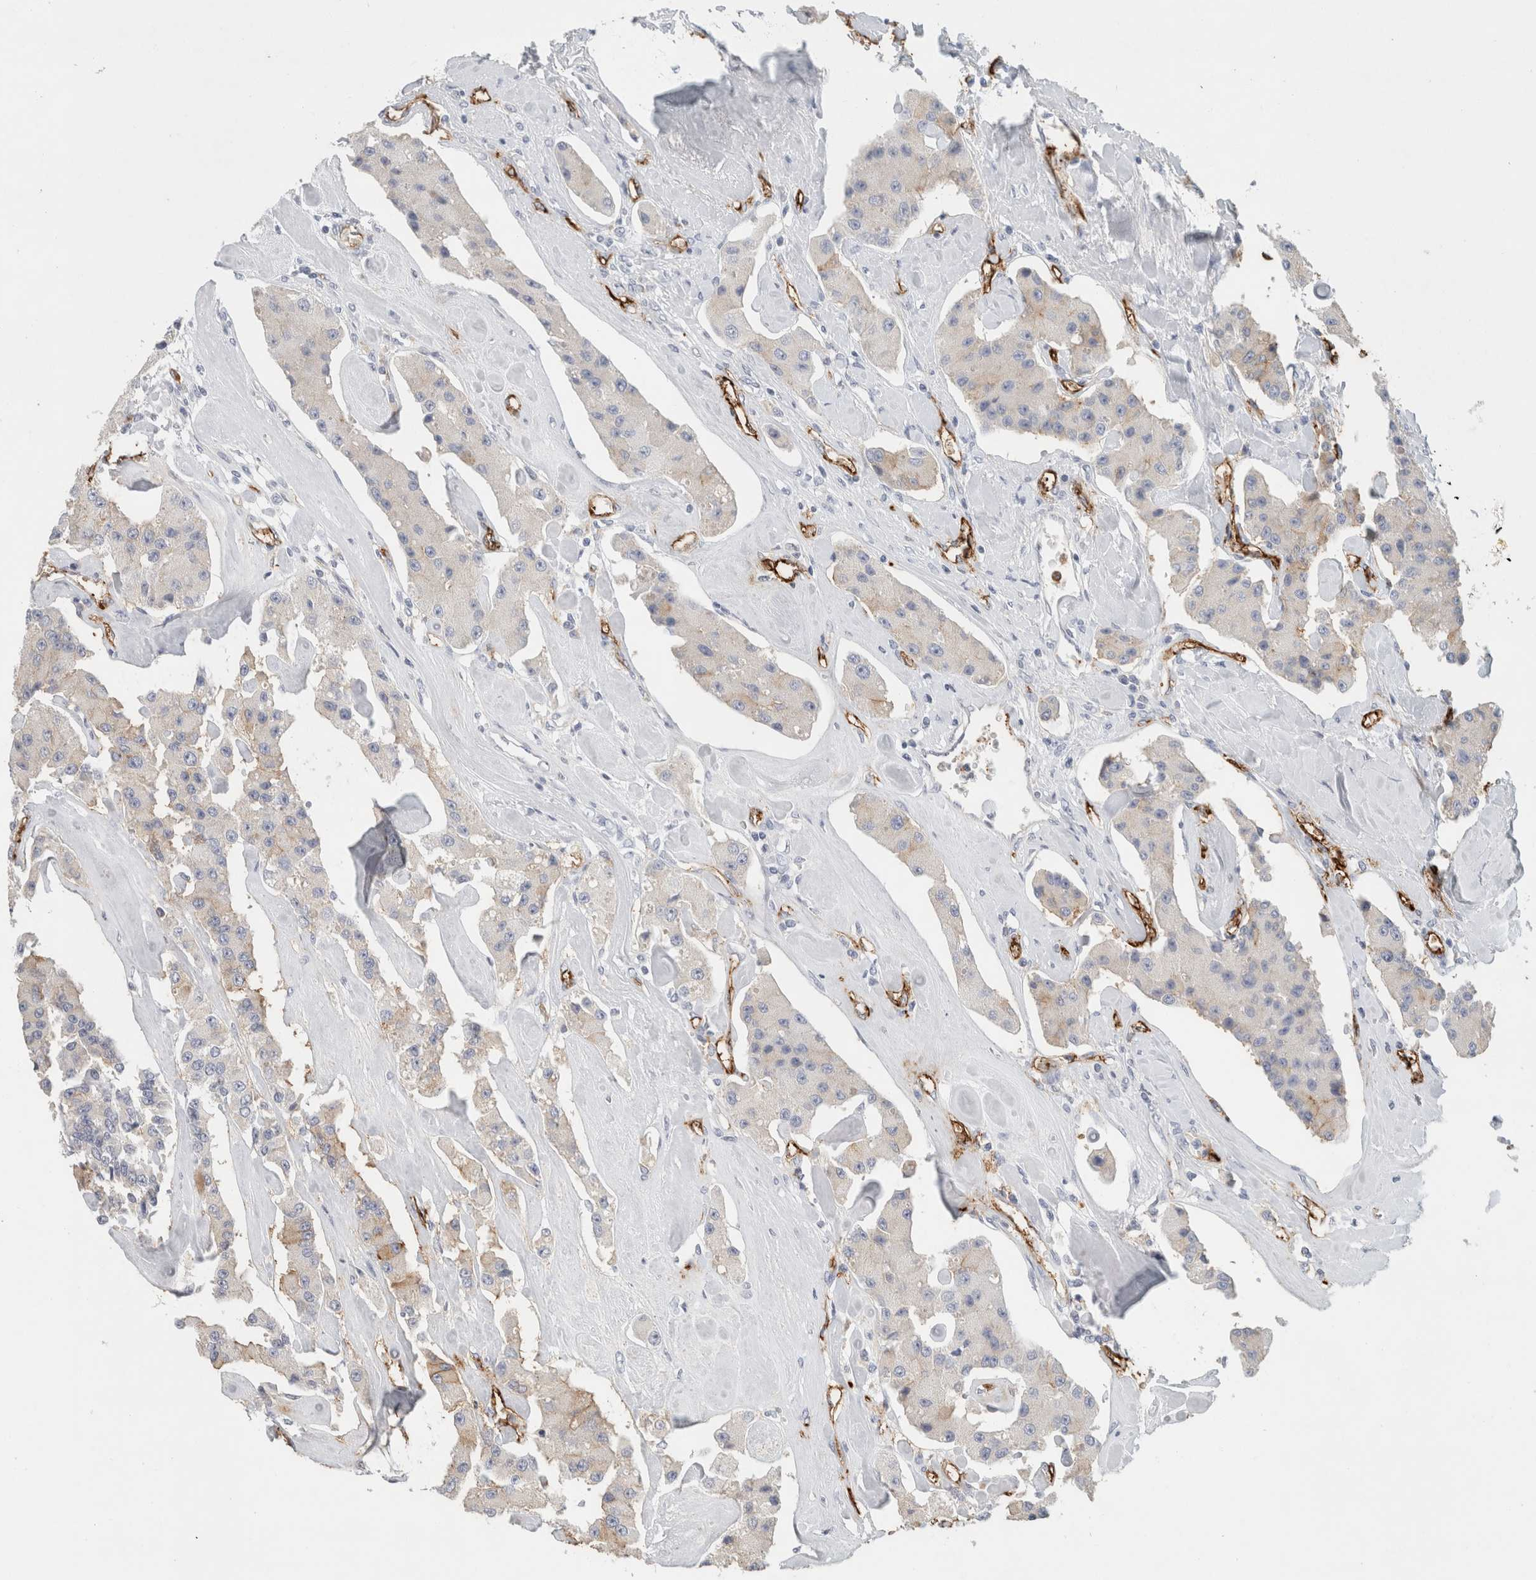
{"staining": {"intensity": "negative", "quantity": "none", "location": "none"}, "tissue": "carcinoid", "cell_type": "Tumor cells", "image_type": "cancer", "snomed": [{"axis": "morphology", "description": "Carcinoid, malignant, NOS"}, {"axis": "topography", "description": "Pancreas"}], "caption": "Tumor cells show no significant positivity in carcinoid.", "gene": "CD36", "patient": {"sex": "male", "age": 41}}